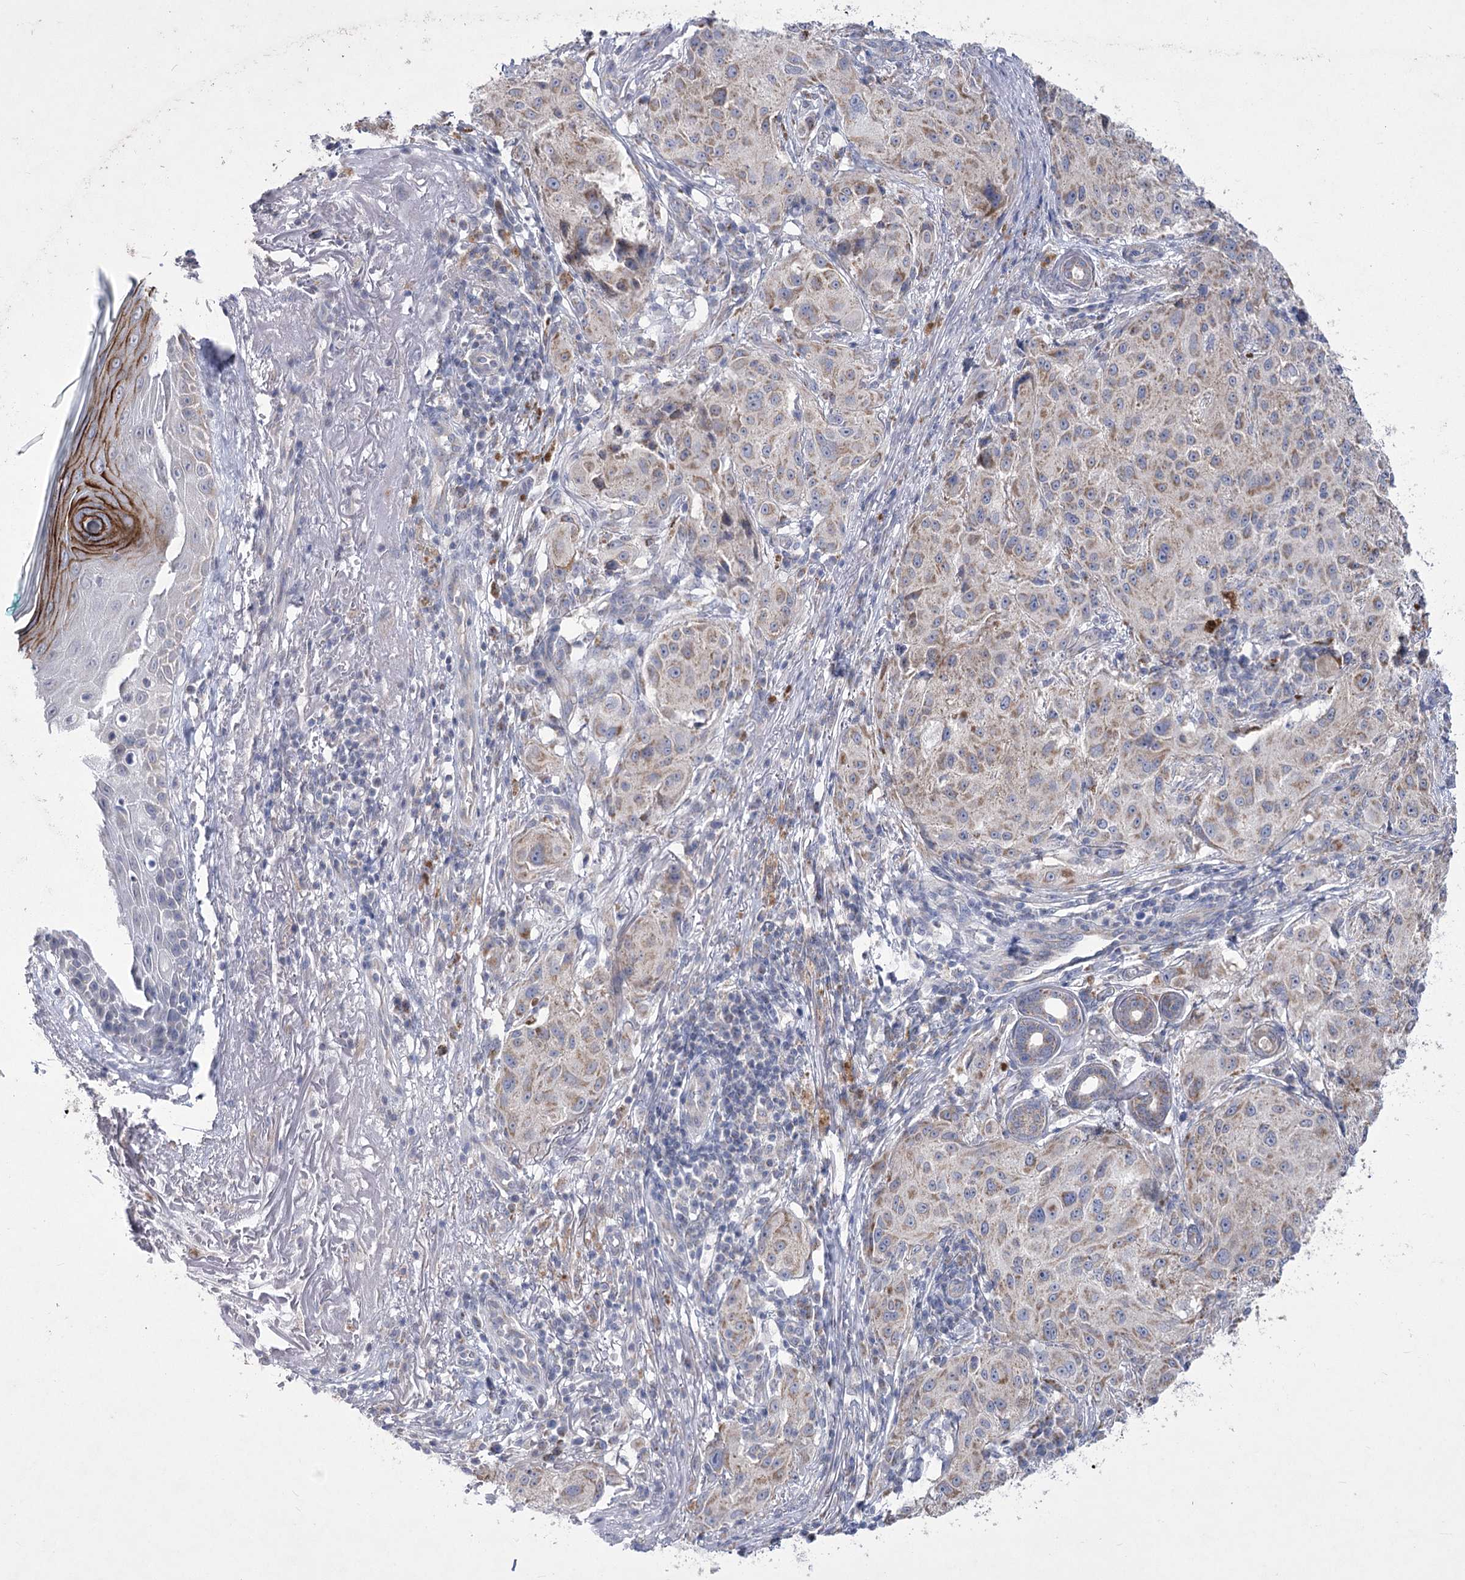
{"staining": {"intensity": "weak", "quantity": "25%-75%", "location": "cytoplasmic/membranous"}, "tissue": "melanoma", "cell_type": "Tumor cells", "image_type": "cancer", "snomed": [{"axis": "morphology", "description": "Necrosis, NOS"}, {"axis": "morphology", "description": "Malignant melanoma, NOS"}, {"axis": "topography", "description": "Skin"}], "caption": "About 25%-75% of tumor cells in human malignant melanoma show weak cytoplasmic/membranous protein positivity as visualized by brown immunohistochemical staining.", "gene": "PDHB", "patient": {"sex": "female", "age": 87}}